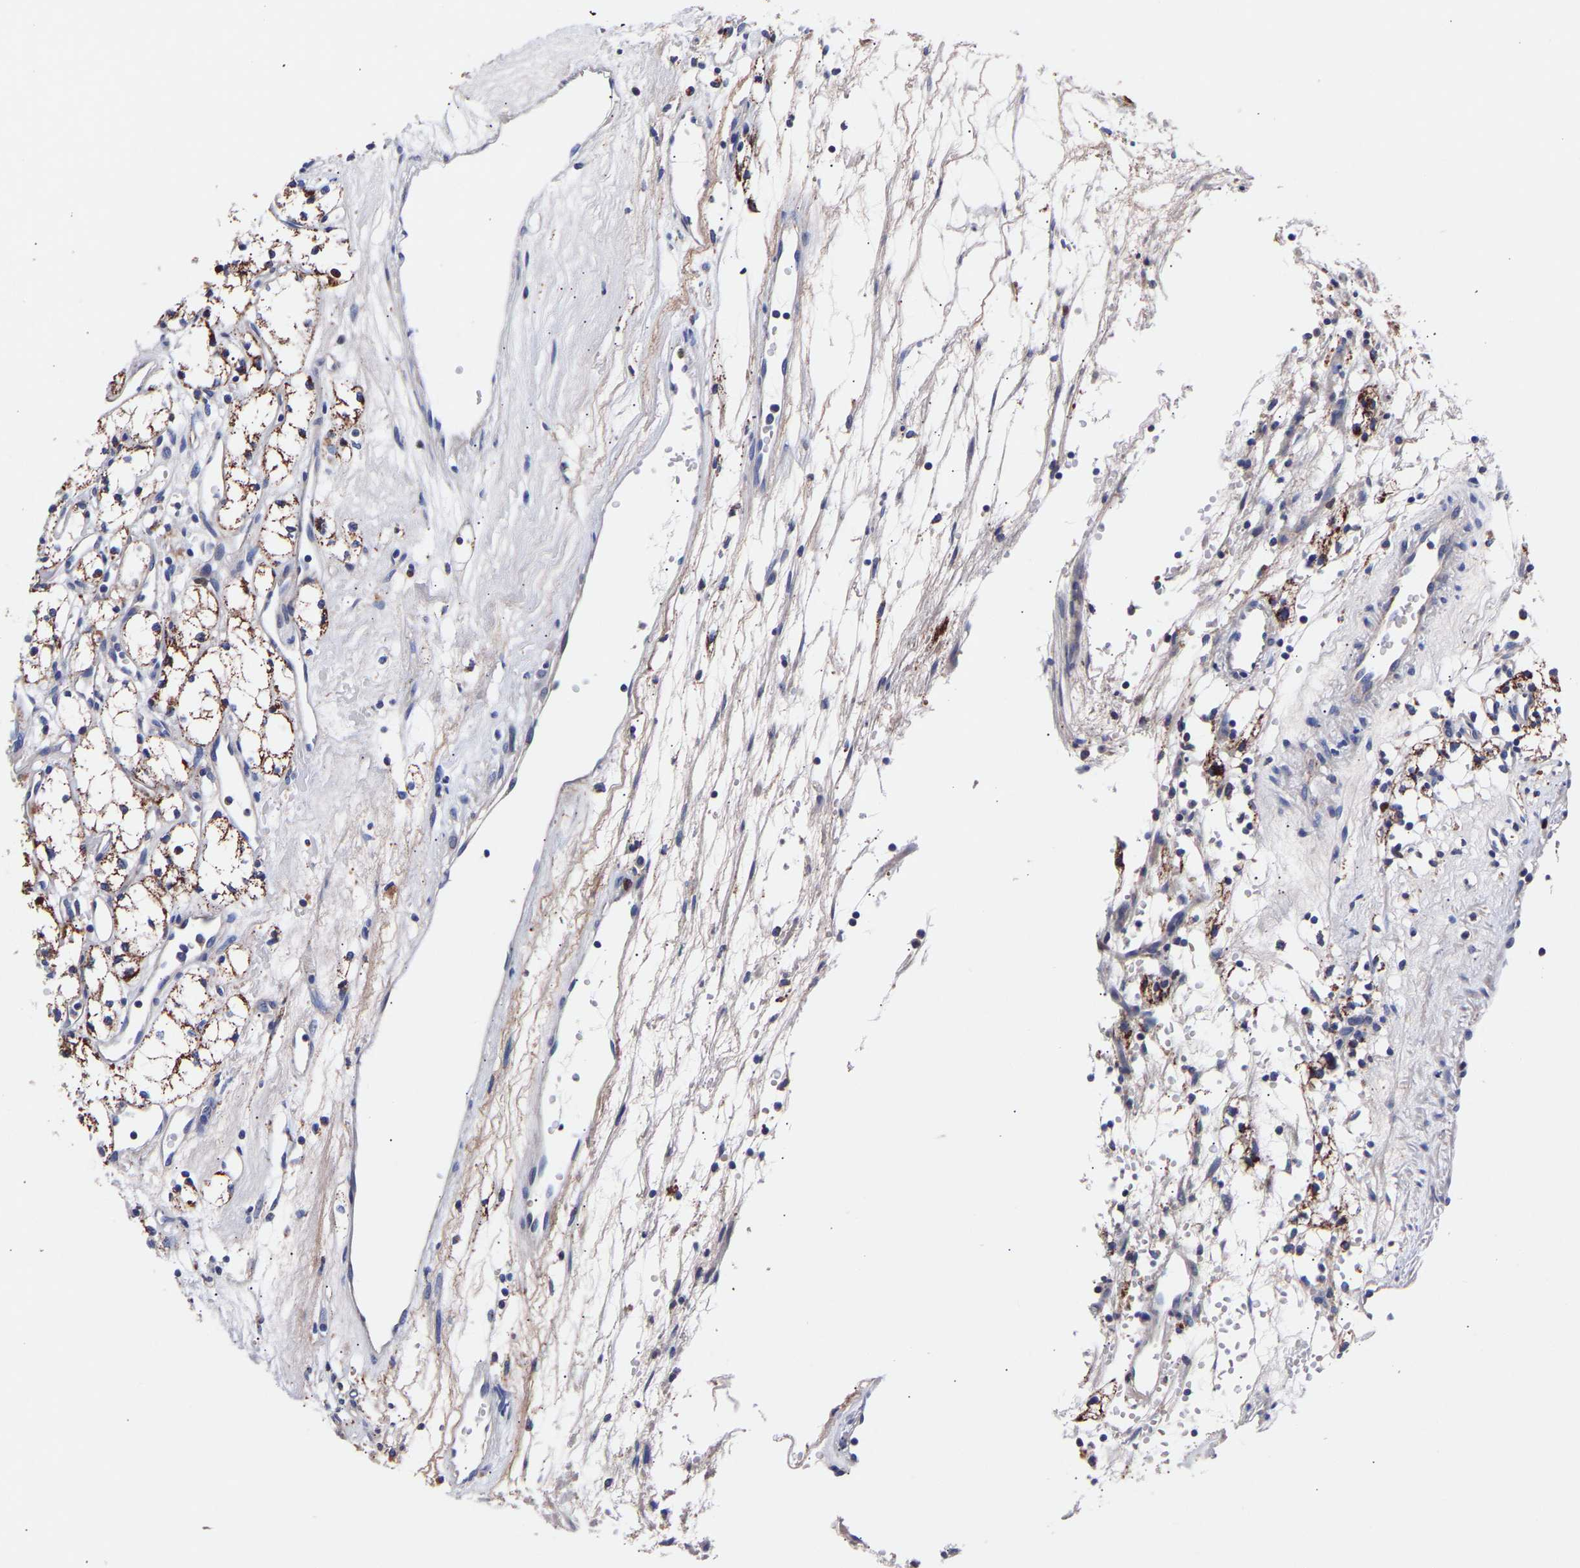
{"staining": {"intensity": "moderate", "quantity": ">75%", "location": "cytoplasmic/membranous"}, "tissue": "renal cancer", "cell_type": "Tumor cells", "image_type": "cancer", "snomed": [{"axis": "morphology", "description": "Adenocarcinoma, NOS"}, {"axis": "topography", "description": "Kidney"}], "caption": "The immunohistochemical stain highlights moderate cytoplasmic/membranous expression in tumor cells of adenocarcinoma (renal) tissue.", "gene": "SEM1", "patient": {"sex": "male", "age": 59}}